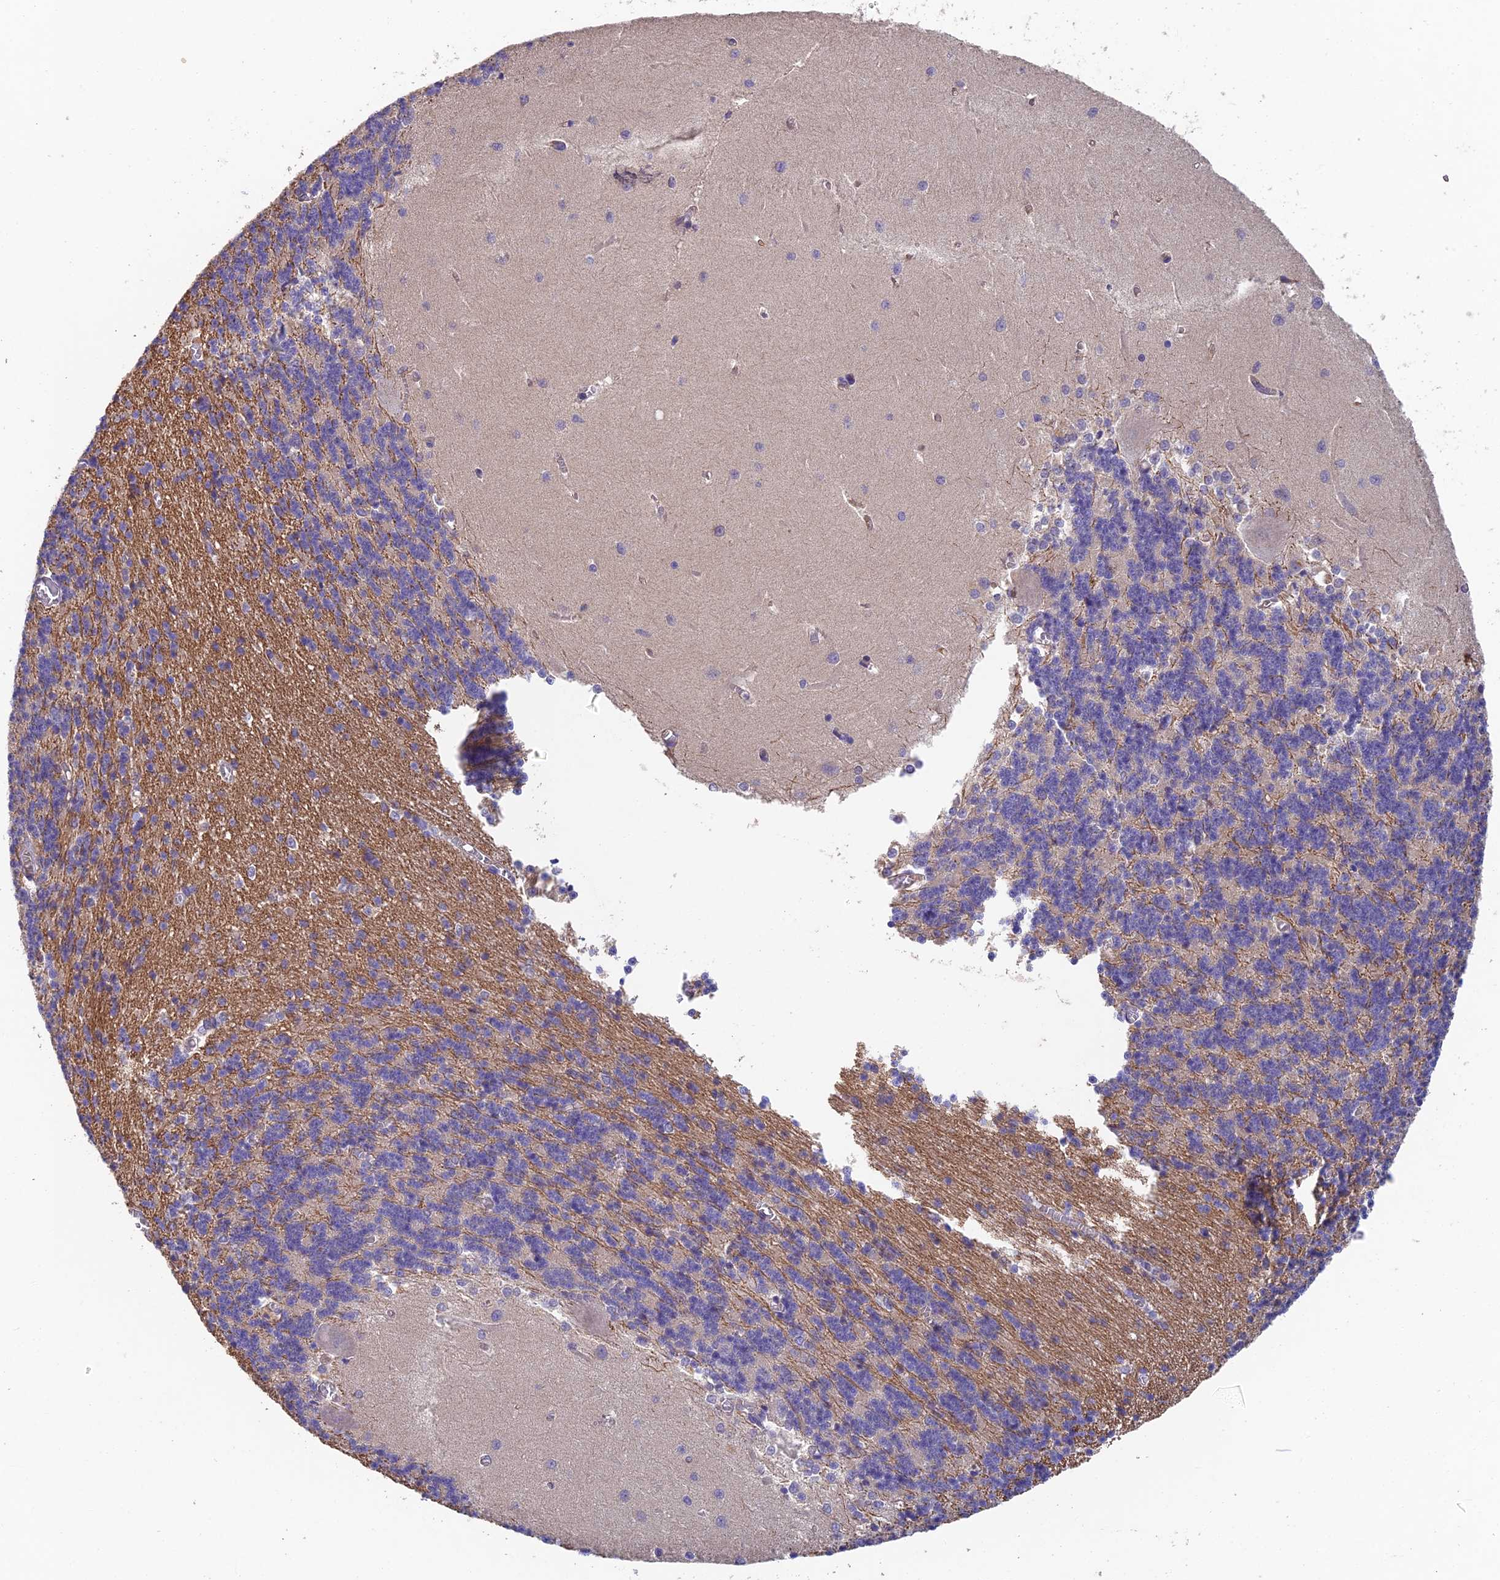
{"staining": {"intensity": "moderate", "quantity": "25%-75%", "location": "cytoplasmic/membranous"}, "tissue": "cerebellum", "cell_type": "Cells in granular layer", "image_type": "normal", "snomed": [{"axis": "morphology", "description": "Normal tissue, NOS"}, {"axis": "topography", "description": "Cerebellum"}], "caption": "Cells in granular layer reveal medium levels of moderate cytoplasmic/membranous expression in about 25%-75% of cells in benign cerebellum.", "gene": "ADAMTS13", "patient": {"sex": "male", "age": 37}}